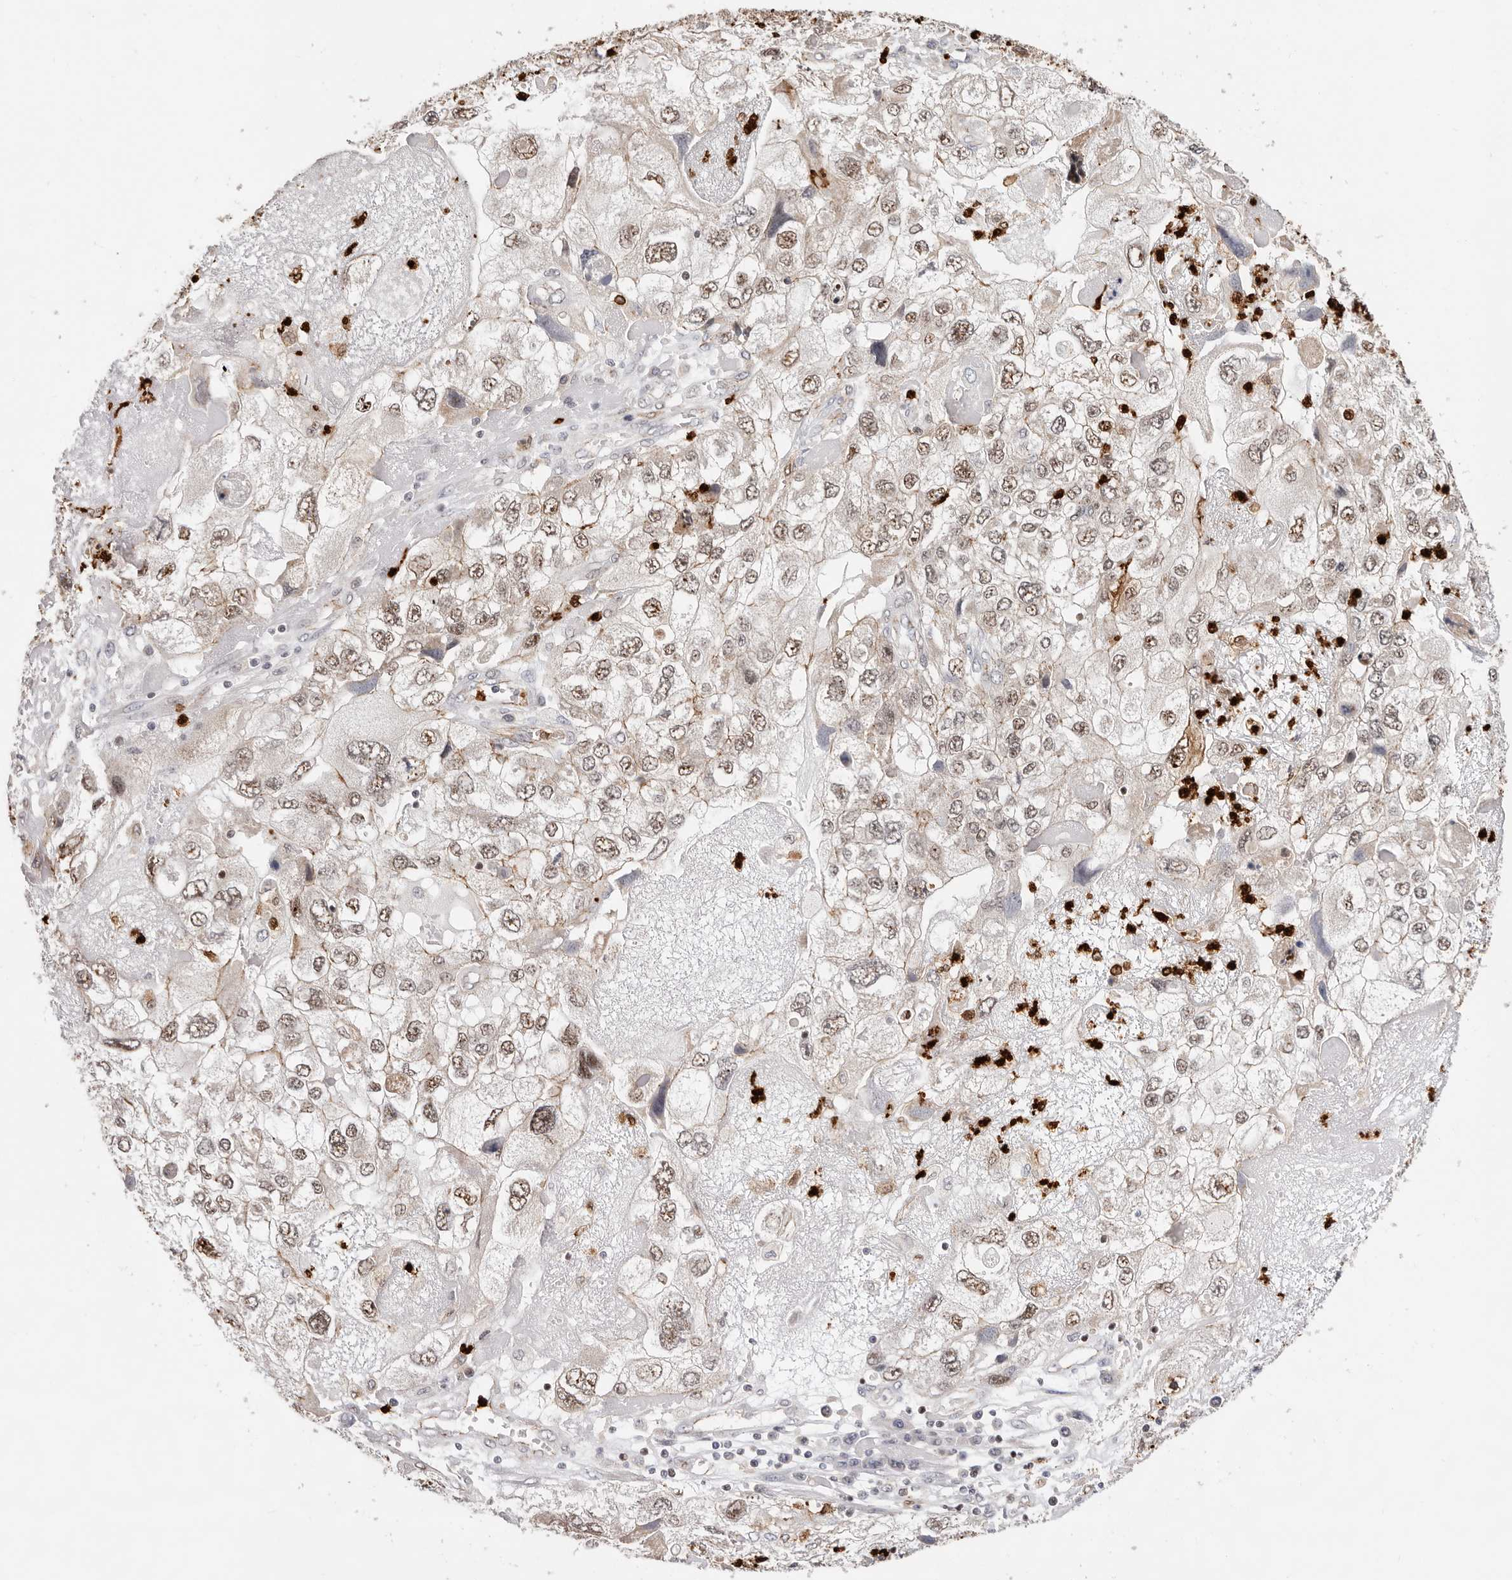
{"staining": {"intensity": "weak", "quantity": ">75%", "location": "nuclear"}, "tissue": "endometrial cancer", "cell_type": "Tumor cells", "image_type": "cancer", "snomed": [{"axis": "morphology", "description": "Adenocarcinoma, NOS"}, {"axis": "topography", "description": "Endometrium"}], "caption": "Protein expression analysis of human endometrial cancer (adenocarcinoma) reveals weak nuclear expression in about >75% of tumor cells. Immunohistochemistry (ihc) stains the protein of interest in brown and the nuclei are stained blue.", "gene": "AFDN", "patient": {"sex": "female", "age": 49}}